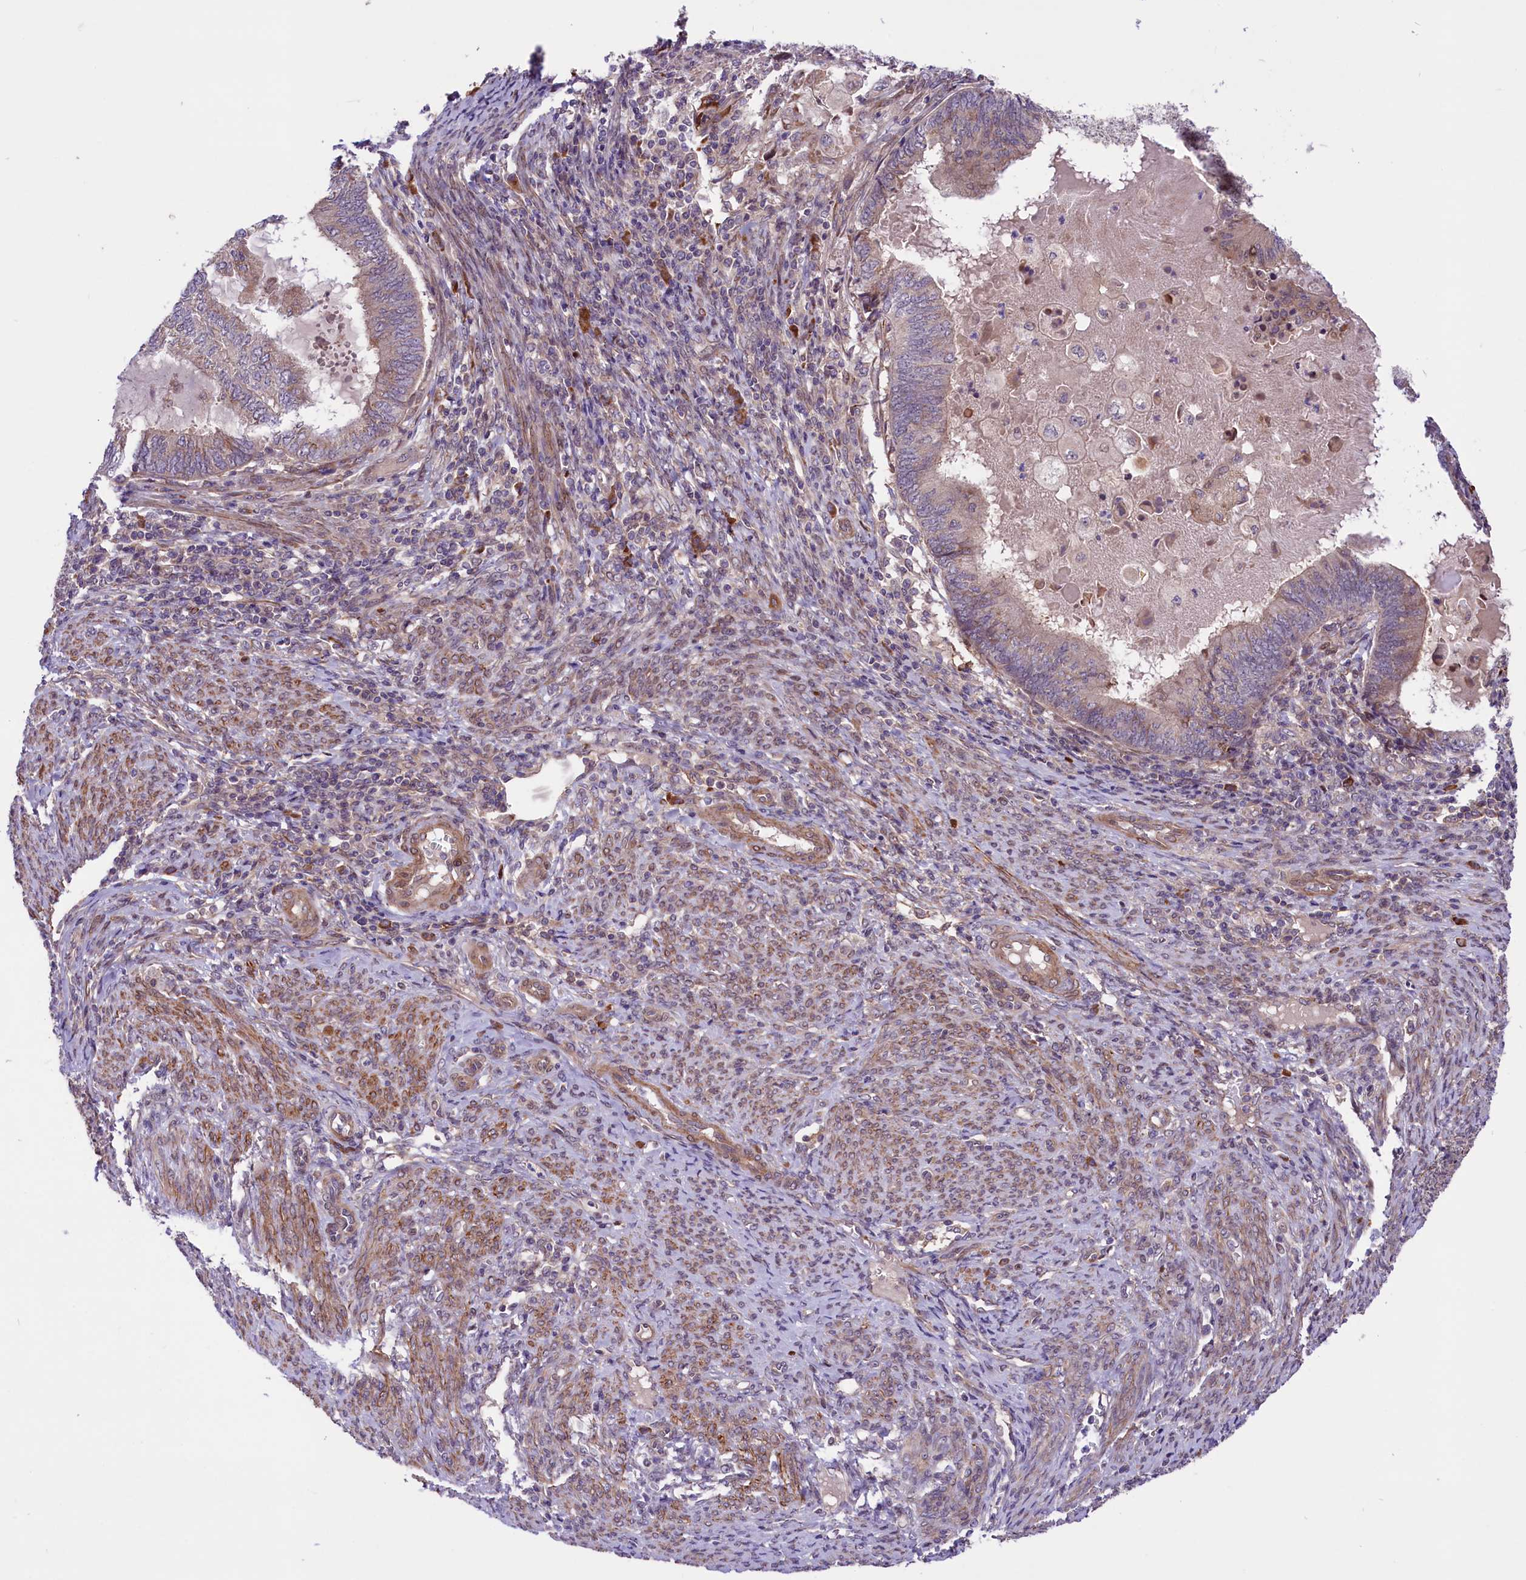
{"staining": {"intensity": "weak", "quantity": "25%-75%", "location": "cytoplasmic/membranous"}, "tissue": "endometrial cancer", "cell_type": "Tumor cells", "image_type": "cancer", "snomed": [{"axis": "morphology", "description": "Adenocarcinoma, NOS"}, {"axis": "topography", "description": "Uterus"}, {"axis": "topography", "description": "Endometrium"}], "caption": "Immunohistochemistry (IHC) image of neoplastic tissue: human endometrial cancer stained using IHC reveals low levels of weak protein expression localized specifically in the cytoplasmic/membranous of tumor cells, appearing as a cytoplasmic/membranous brown color.", "gene": "HDAC5", "patient": {"sex": "female", "age": 70}}